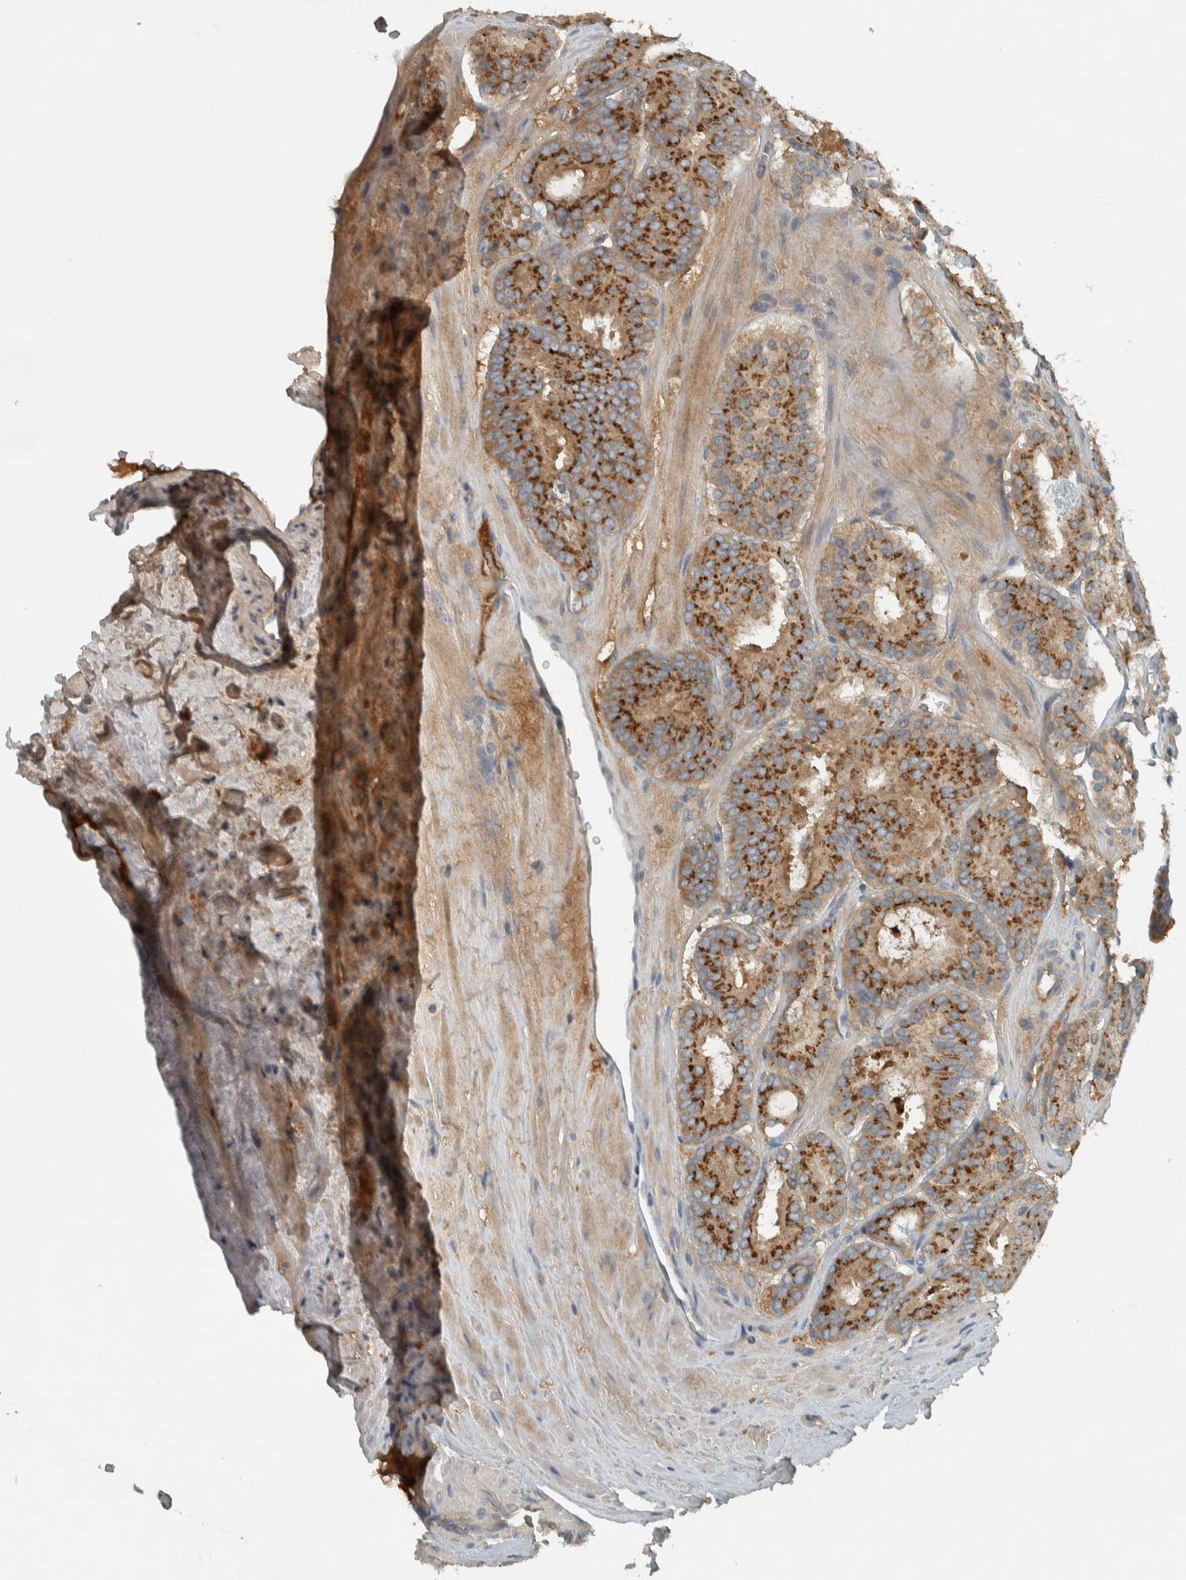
{"staining": {"intensity": "strong", "quantity": ">75%", "location": "cytoplasmic/membranous"}, "tissue": "prostate cancer", "cell_type": "Tumor cells", "image_type": "cancer", "snomed": [{"axis": "morphology", "description": "Adenocarcinoma, Low grade"}, {"axis": "topography", "description": "Prostate"}], "caption": "IHC staining of prostate cancer, which reveals high levels of strong cytoplasmic/membranous positivity in approximately >75% of tumor cells indicating strong cytoplasmic/membranous protein expression. The staining was performed using DAB (3,3'-diaminobenzidine) (brown) for protein detection and nuclei were counterstained in hematoxylin (blue).", "gene": "CLCN2", "patient": {"sex": "male", "age": 69}}